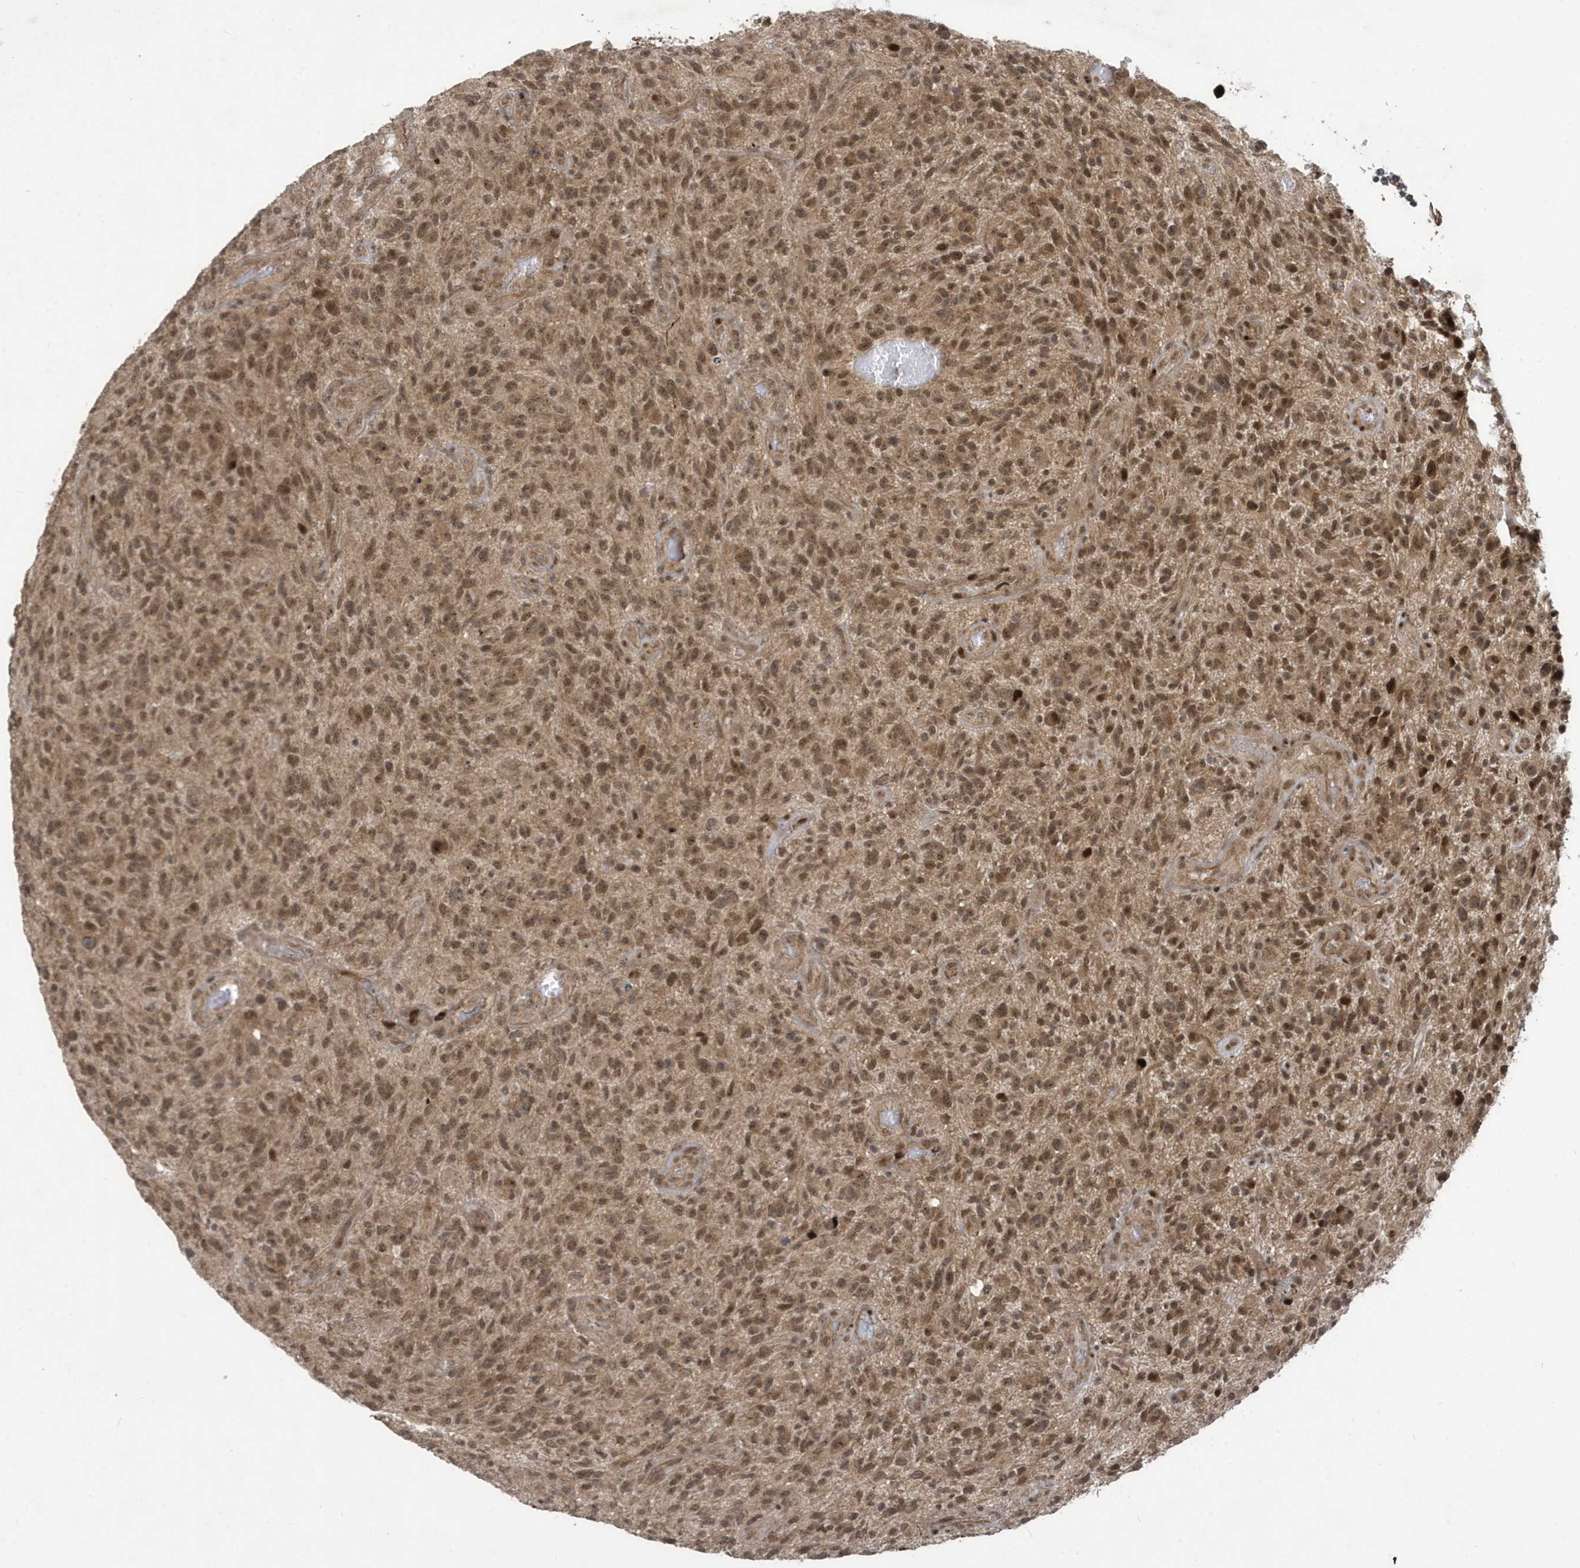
{"staining": {"intensity": "moderate", "quantity": ">75%", "location": "nuclear"}, "tissue": "glioma", "cell_type": "Tumor cells", "image_type": "cancer", "snomed": [{"axis": "morphology", "description": "Glioma, malignant, High grade"}, {"axis": "topography", "description": "Brain"}], "caption": "Protein analysis of glioma tissue exhibits moderate nuclear staining in about >75% of tumor cells.", "gene": "FAM9B", "patient": {"sex": "male", "age": 47}}